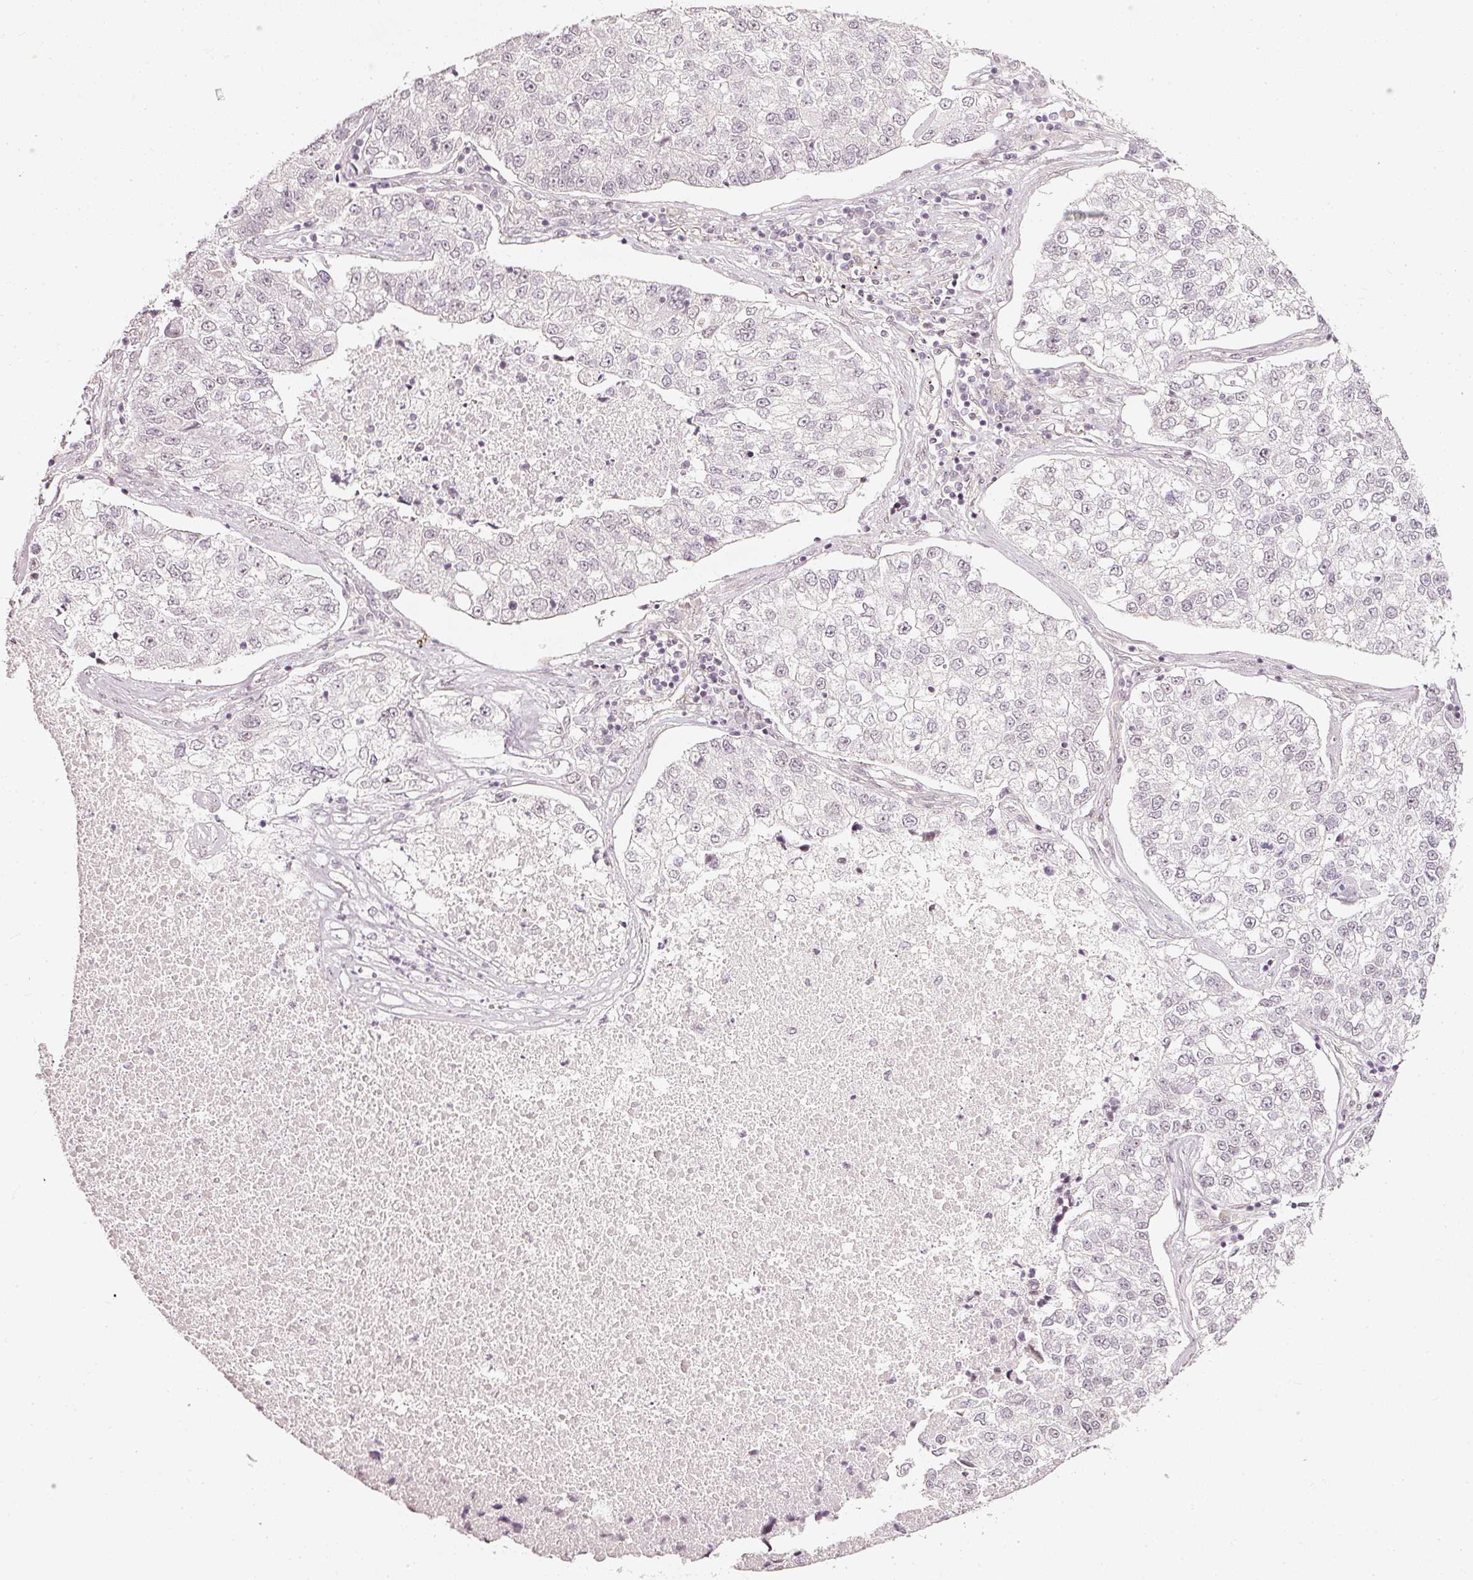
{"staining": {"intensity": "negative", "quantity": "none", "location": "none"}, "tissue": "lung cancer", "cell_type": "Tumor cells", "image_type": "cancer", "snomed": [{"axis": "morphology", "description": "Adenocarcinoma, NOS"}, {"axis": "topography", "description": "Lung"}], "caption": "Immunohistochemistry (IHC) histopathology image of neoplastic tissue: lung cancer stained with DAB (3,3'-diaminobenzidine) shows no significant protein positivity in tumor cells. (IHC, brightfield microscopy, high magnification).", "gene": "DRD2", "patient": {"sex": "male", "age": 49}}